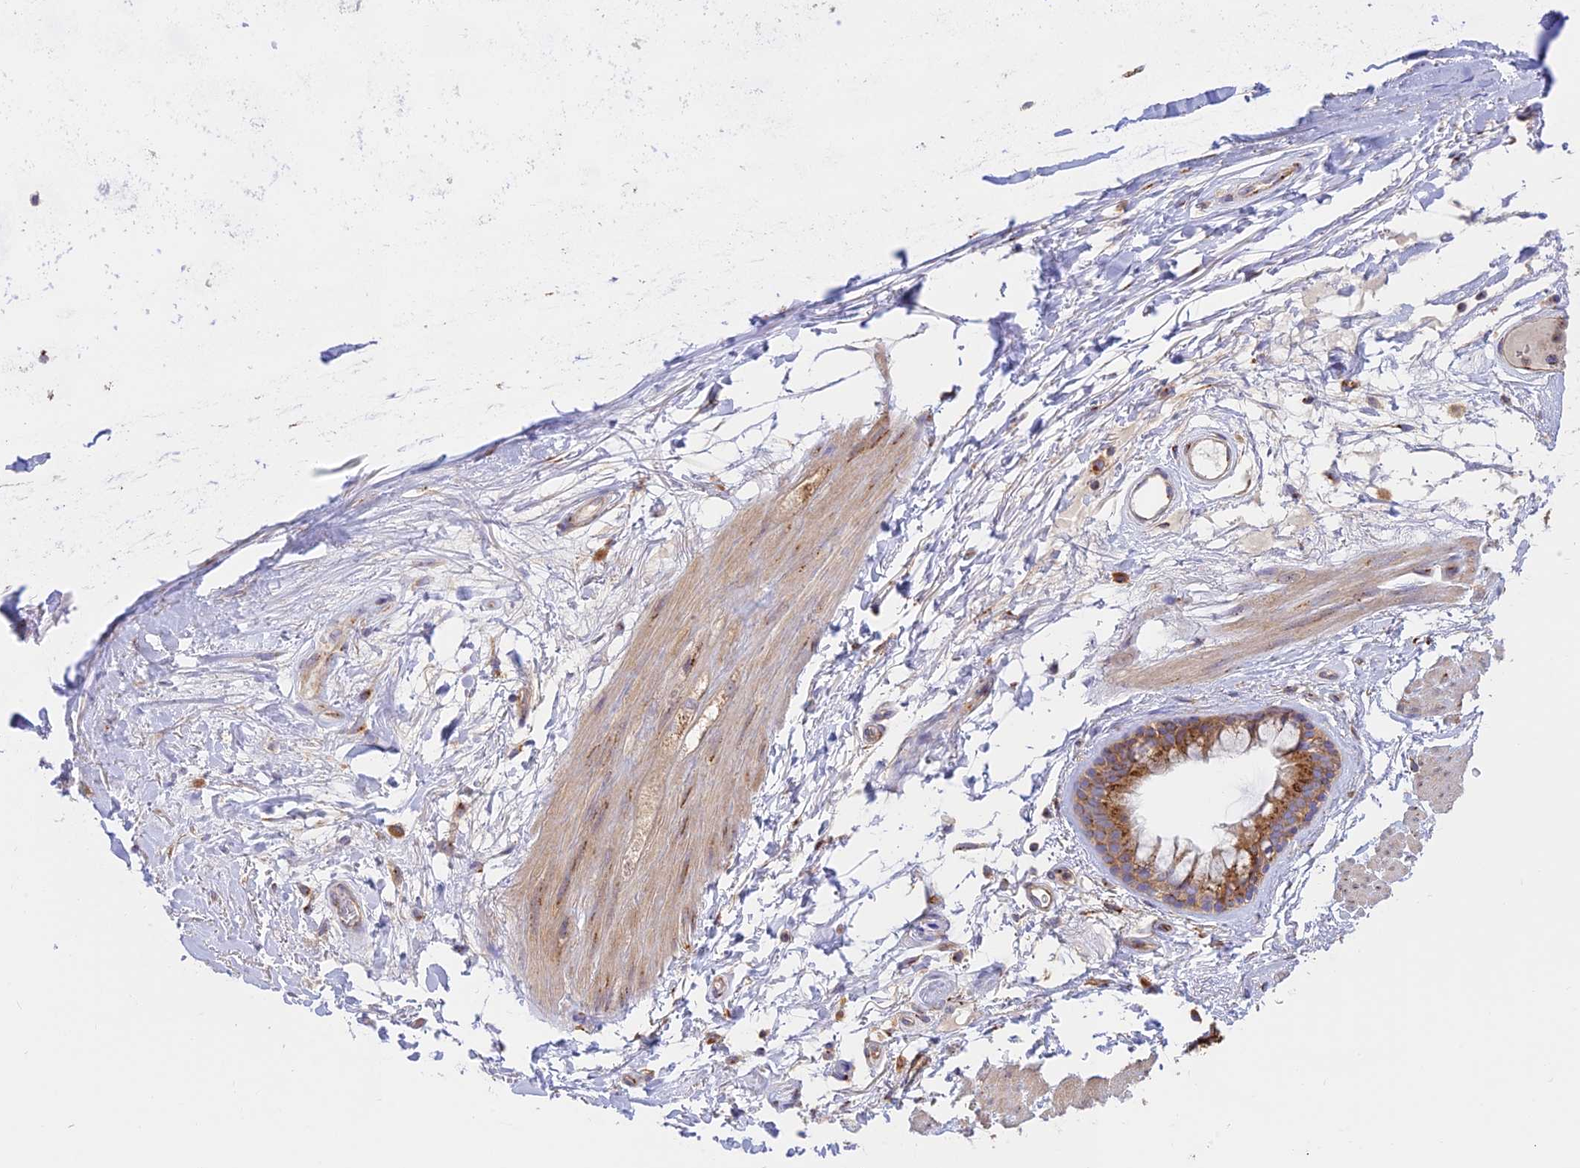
{"staining": {"intensity": "negative", "quantity": "none", "location": "none"}, "tissue": "adipose tissue", "cell_type": "Adipocytes", "image_type": "normal", "snomed": [{"axis": "morphology", "description": "Normal tissue, NOS"}, {"axis": "topography", "description": "Cartilage tissue"}], "caption": "Immunohistochemistry photomicrograph of normal adipose tissue: human adipose tissue stained with DAB shows no significant protein staining in adipocytes.", "gene": "GOLGA3", "patient": {"sex": "female", "age": 63}}